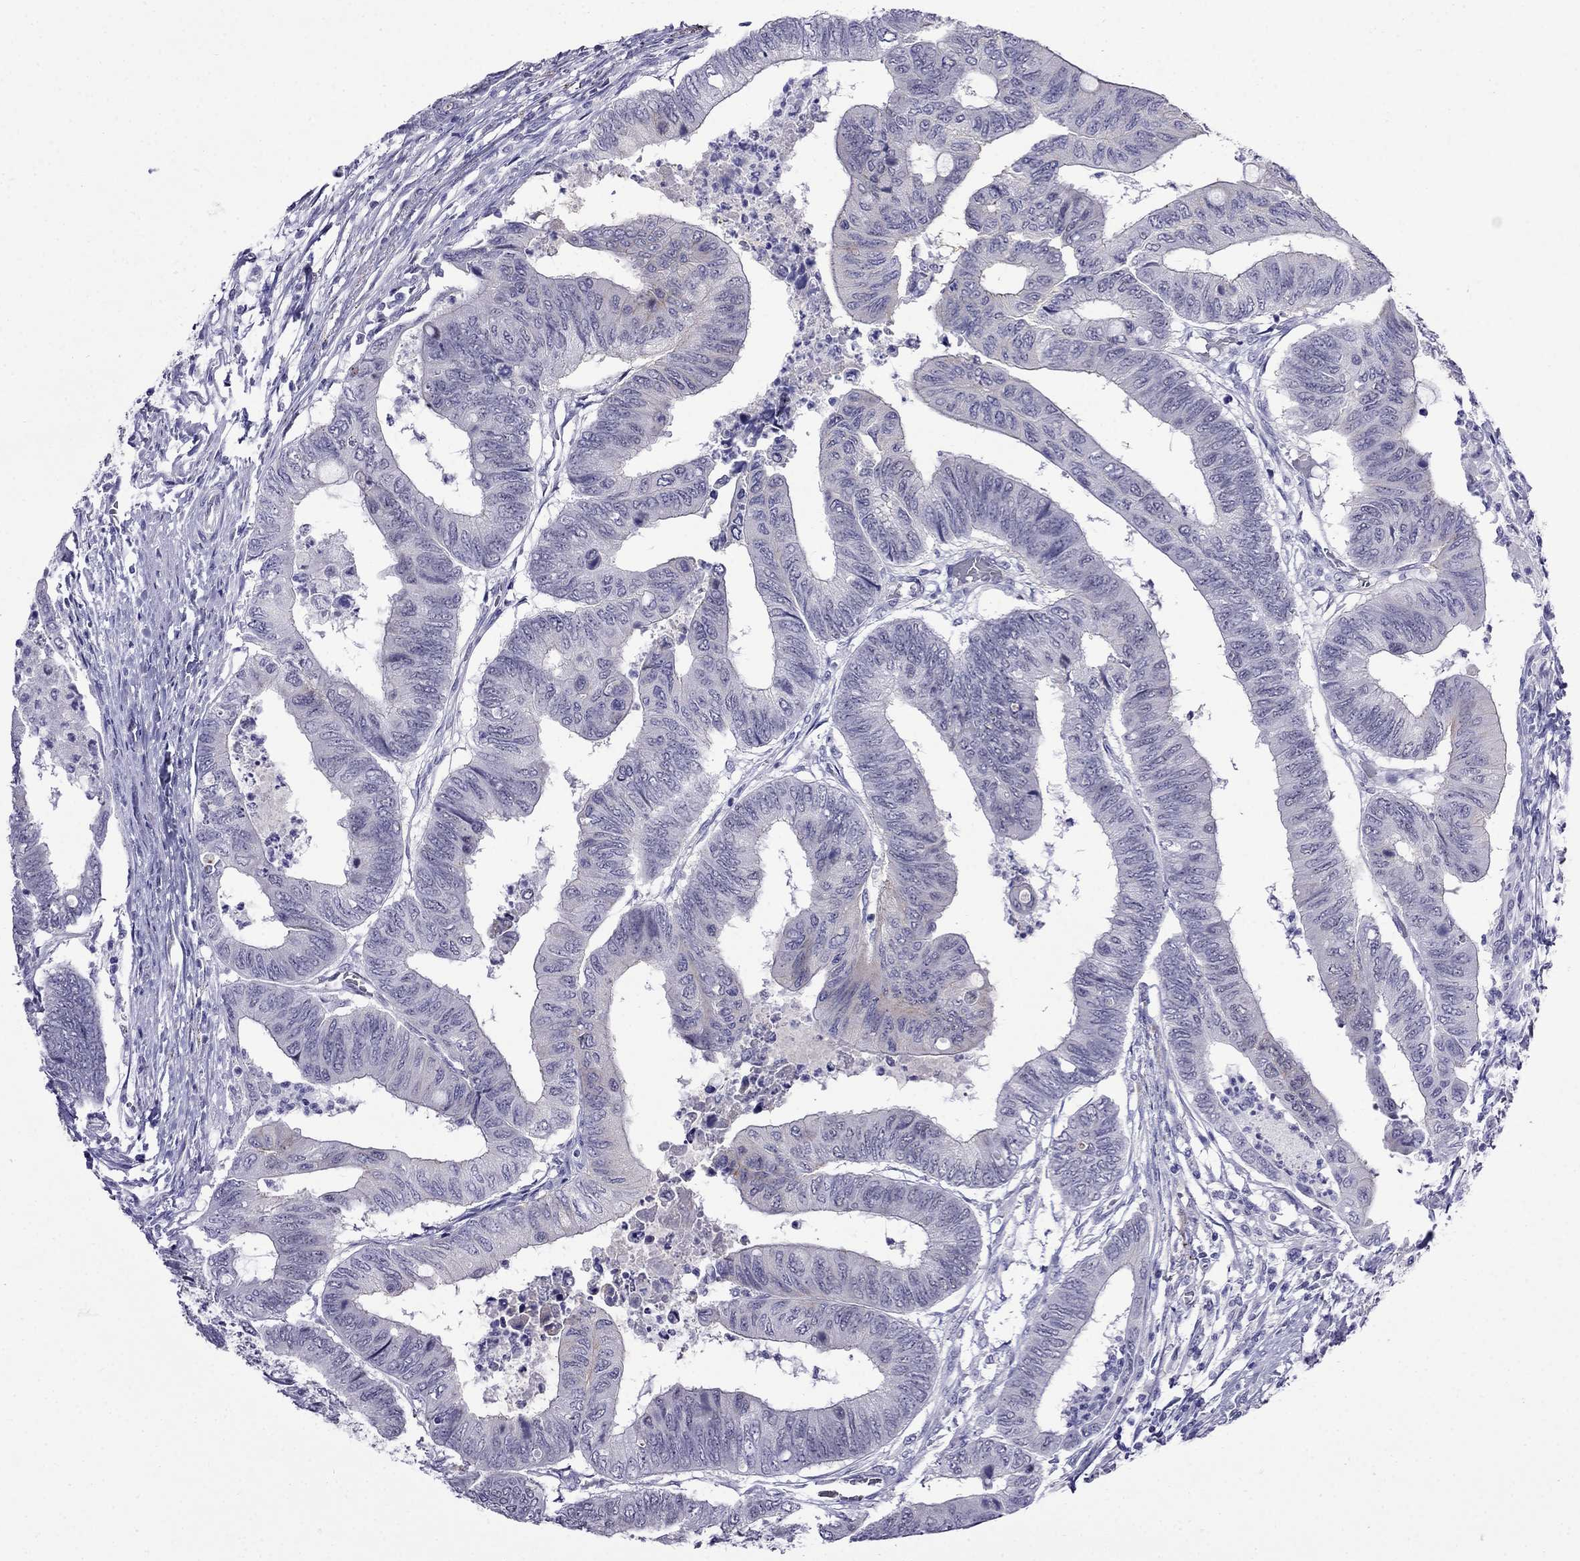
{"staining": {"intensity": "negative", "quantity": "none", "location": "none"}, "tissue": "colorectal cancer", "cell_type": "Tumor cells", "image_type": "cancer", "snomed": [{"axis": "morphology", "description": "Normal tissue, NOS"}, {"axis": "morphology", "description": "Adenocarcinoma, NOS"}, {"axis": "topography", "description": "Rectum"}, {"axis": "topography", "description": "Peripheral nerve tissue"}], "caption": "Human colorectal cancer stained for a protein using IHC displays no expression in tumor cells.", "gene": "MGP", "patient": {"sex": "male", "age": 92}}